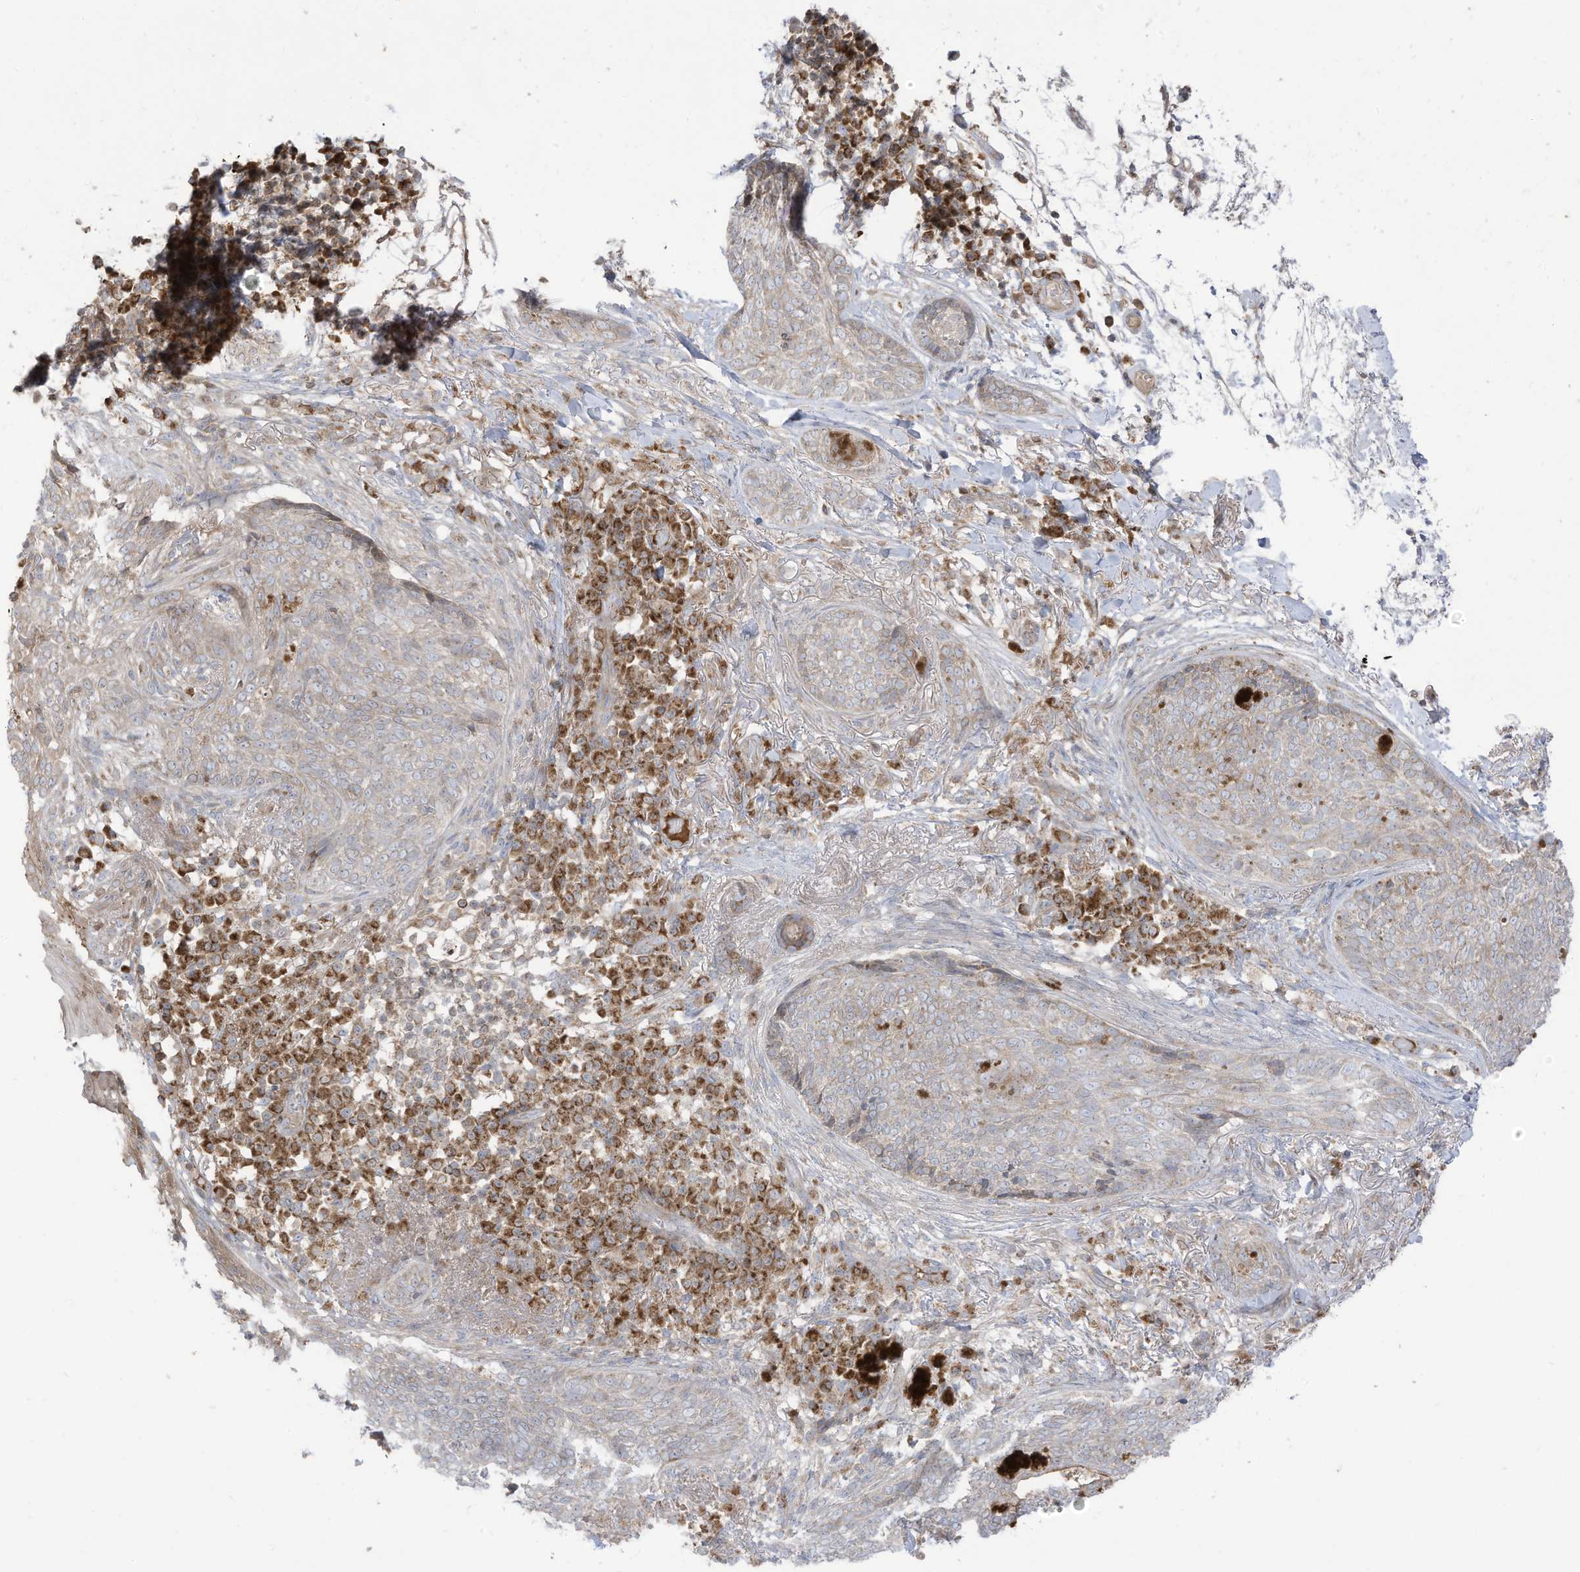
{"staining": {"intensity": "weak", "quantity": "25%-75%", "location": "cytoplasmic/membranous"}, "tissue": "skin cancer", "cell_type": "Tumor cells", "image_type": "cancer", "snomed": [{"axis": "morphology", "description": "Basal cell carcinoma"}, {"axis": "topography", "description": "Skin"}], "caption": "A high-resolution histopathology image shows immunohistochemistry (IHC) staining of skin cancer (basal cell carcinoma), which exhibits weak cytoplasmic/membranous staining in approximately 25%-75% of tumor cells.", "gene": "CGAS", "patient": {"sex": "male", "age": 85}}